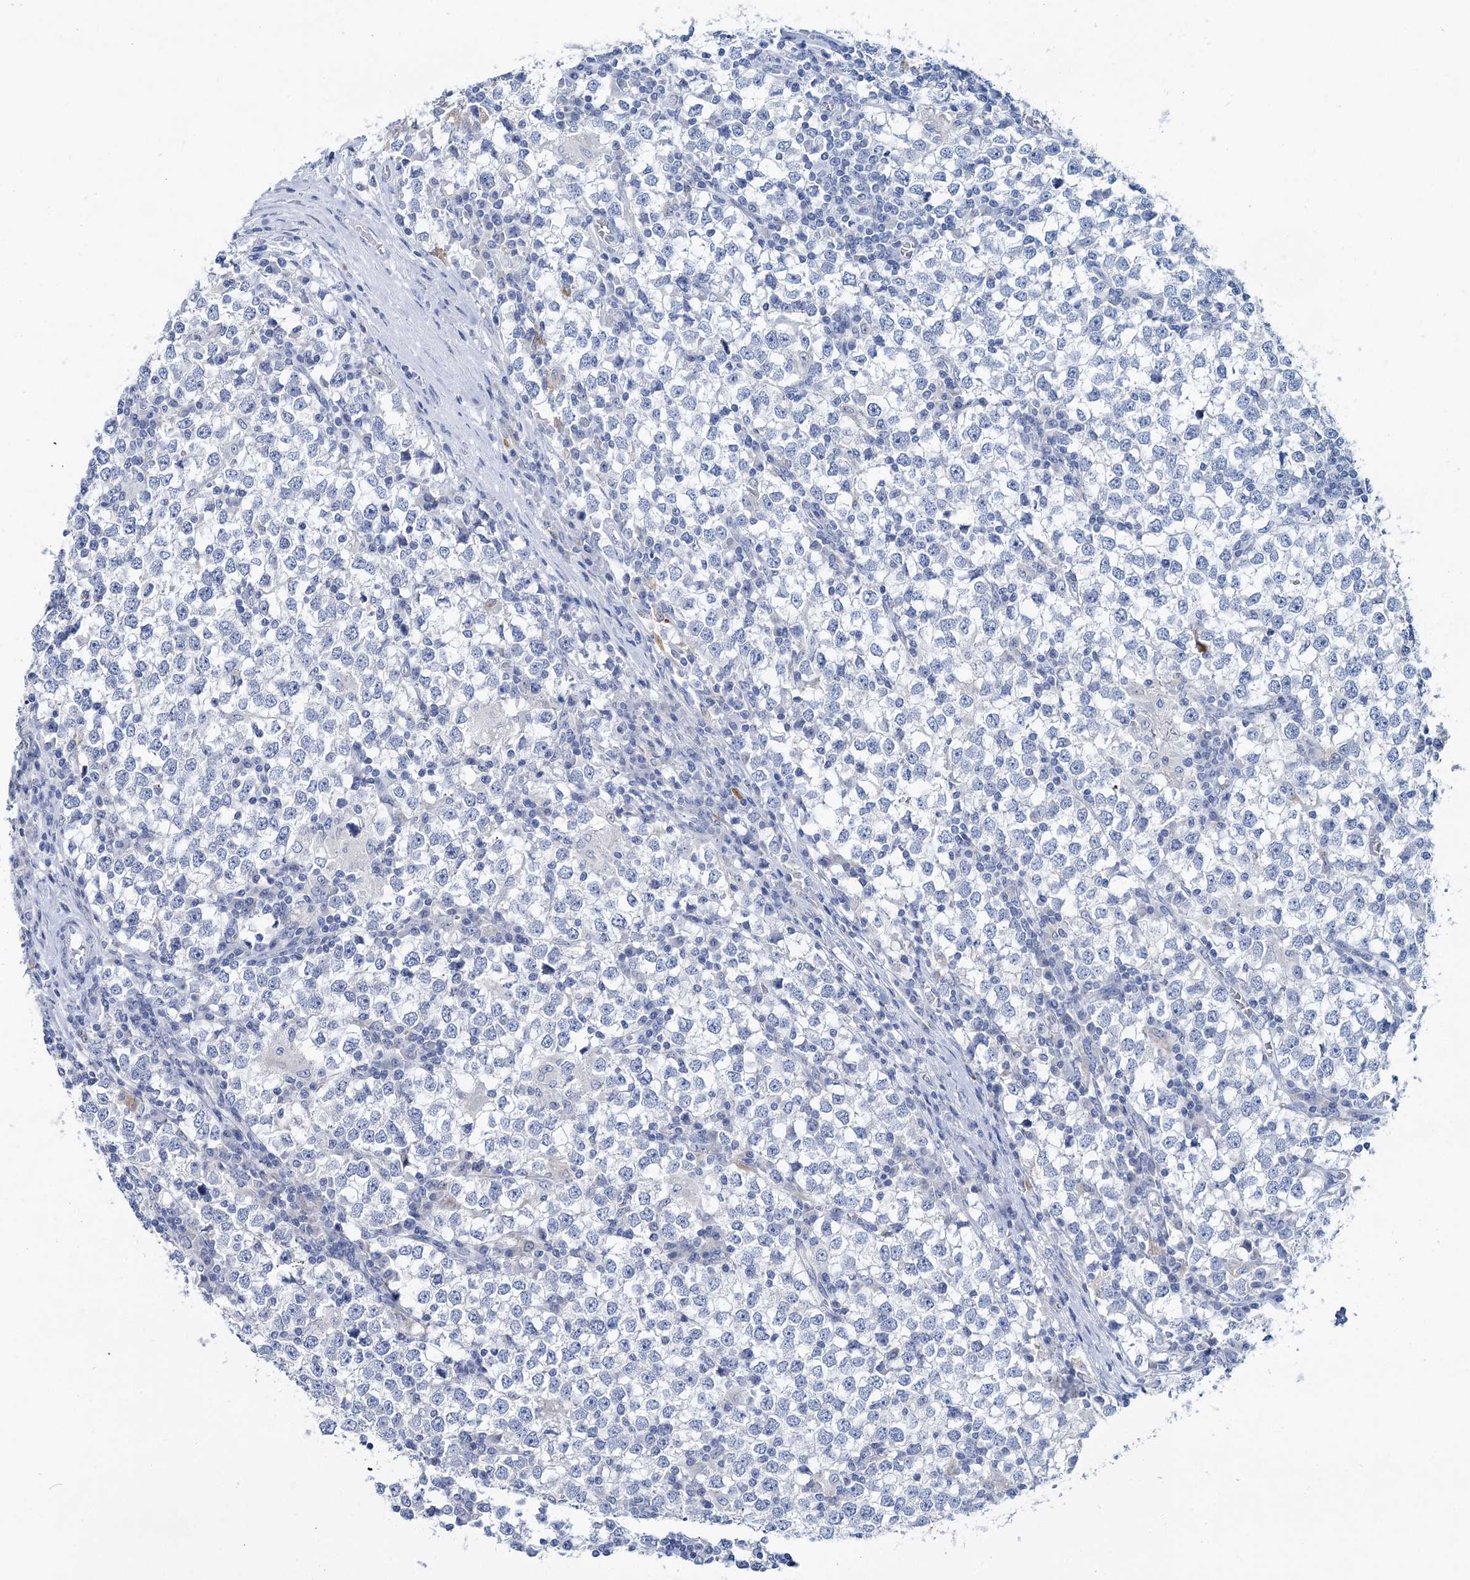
{"staining": {"intensity": "negative", "quantity": "none", "location": "none"}, "tissue": "testis cancer", "cell_type": "Tumor cells", "image_type": "cancer", "snomed": [{"axis": "morphology", "description": "Seminoma, NOS"}, {"axis": "topography", "description": "Testis"}], "caption": "The photomicrograph demonstrates no staining of tumor cells in seminoma (testis).", "gene": "METTL7B", "patient": {"sex": "male", "age": 65}}